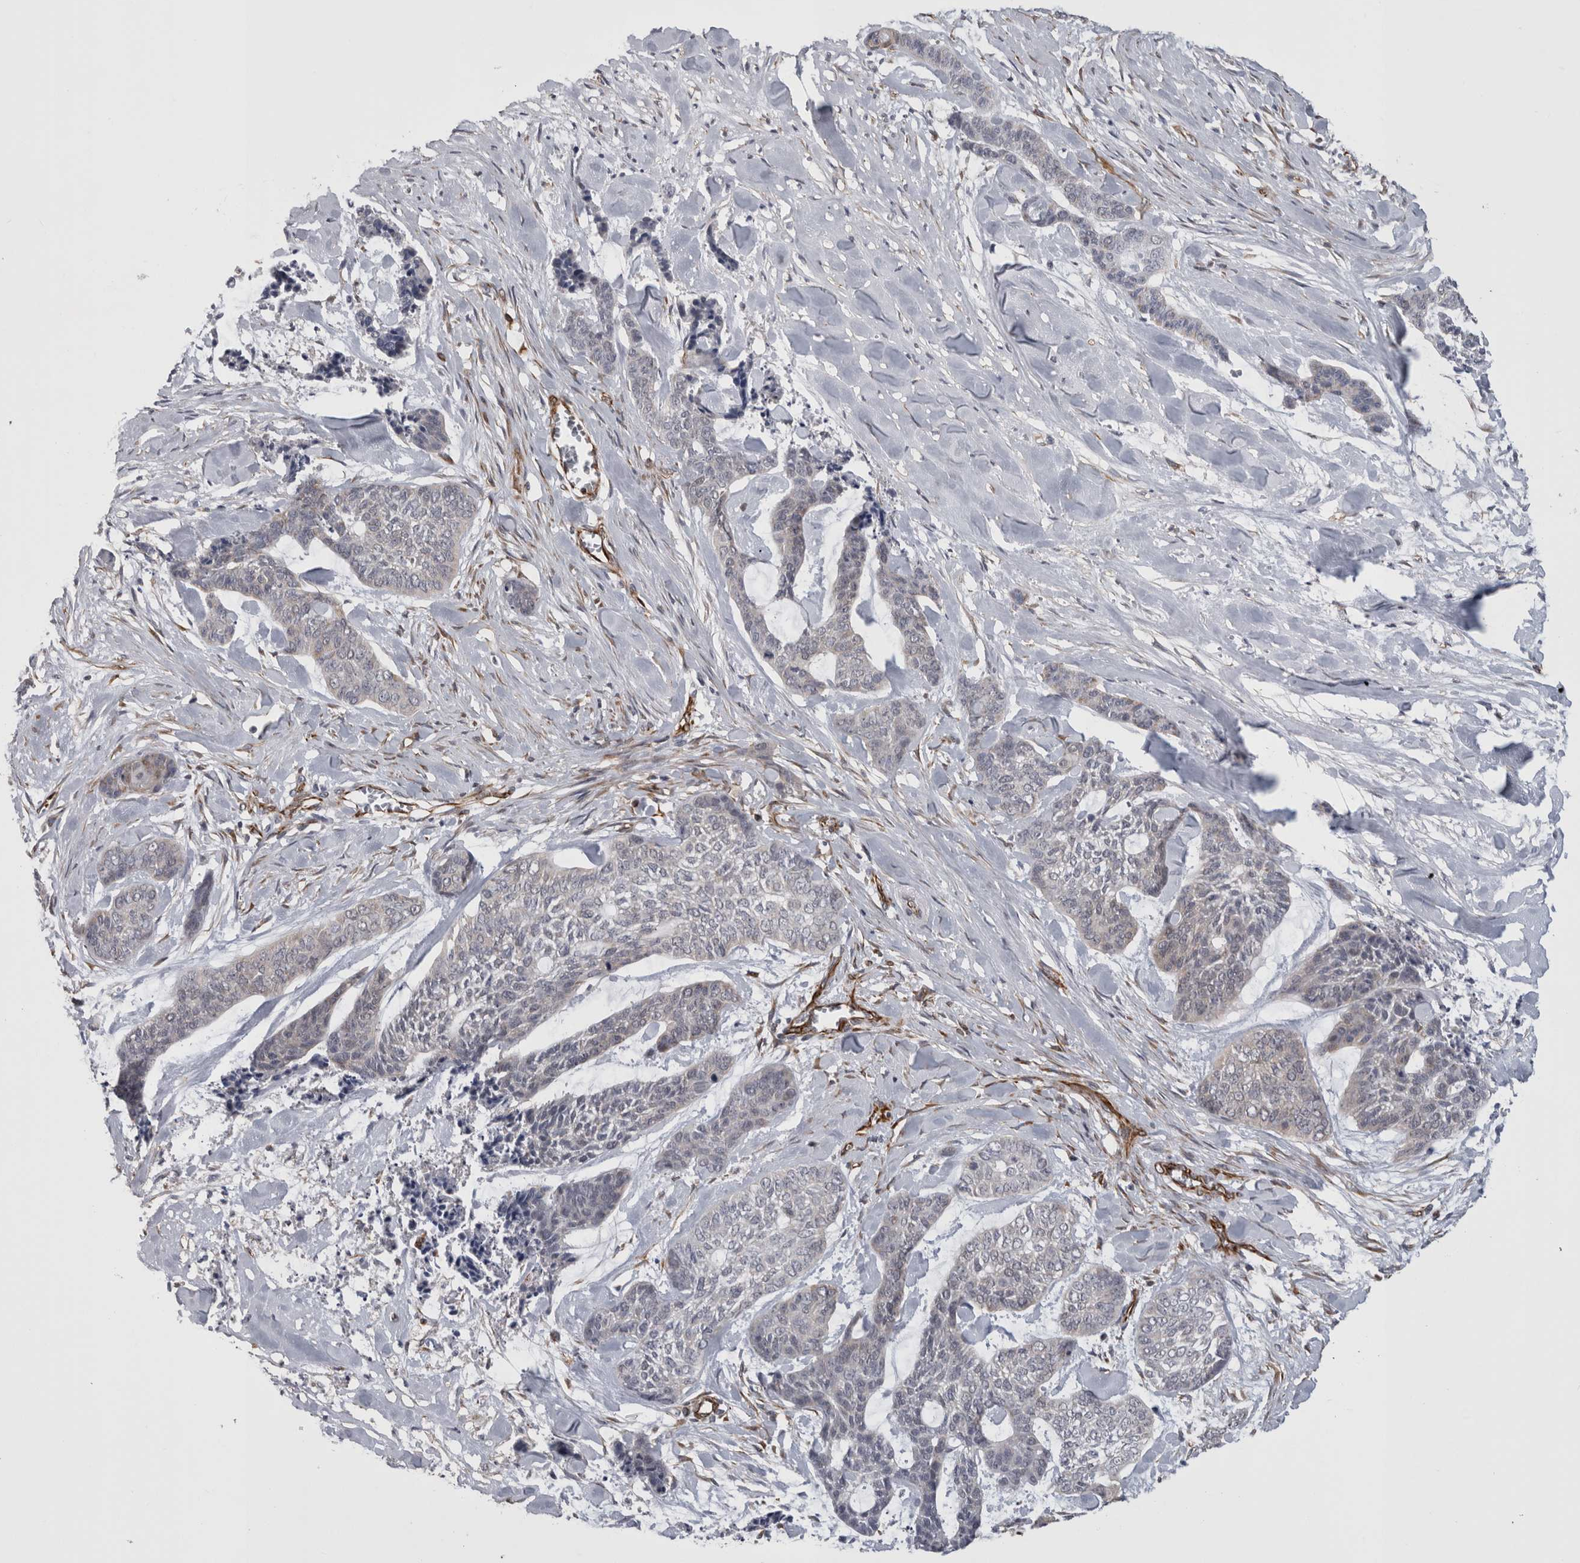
{"staining": {"intensity": "weak", "quantity": "<25%", "location": "cytoplasmic/membranous"}, "tissue": "skin cancer", "cell_type": "Tumor cells", "image_type": "cancer", "snomed": [{"axis": "morphology", "description": "Basal cell carcinoma"}, {"axis": "topography", "description": "Skin"}], "caption": "Basal cell carcinoma (skin) was stained to show a protein in brown. There is no significant positivity in tumor cells.", "gene": "ACOT7", "patient": {"sex": "female", "age": 64}}